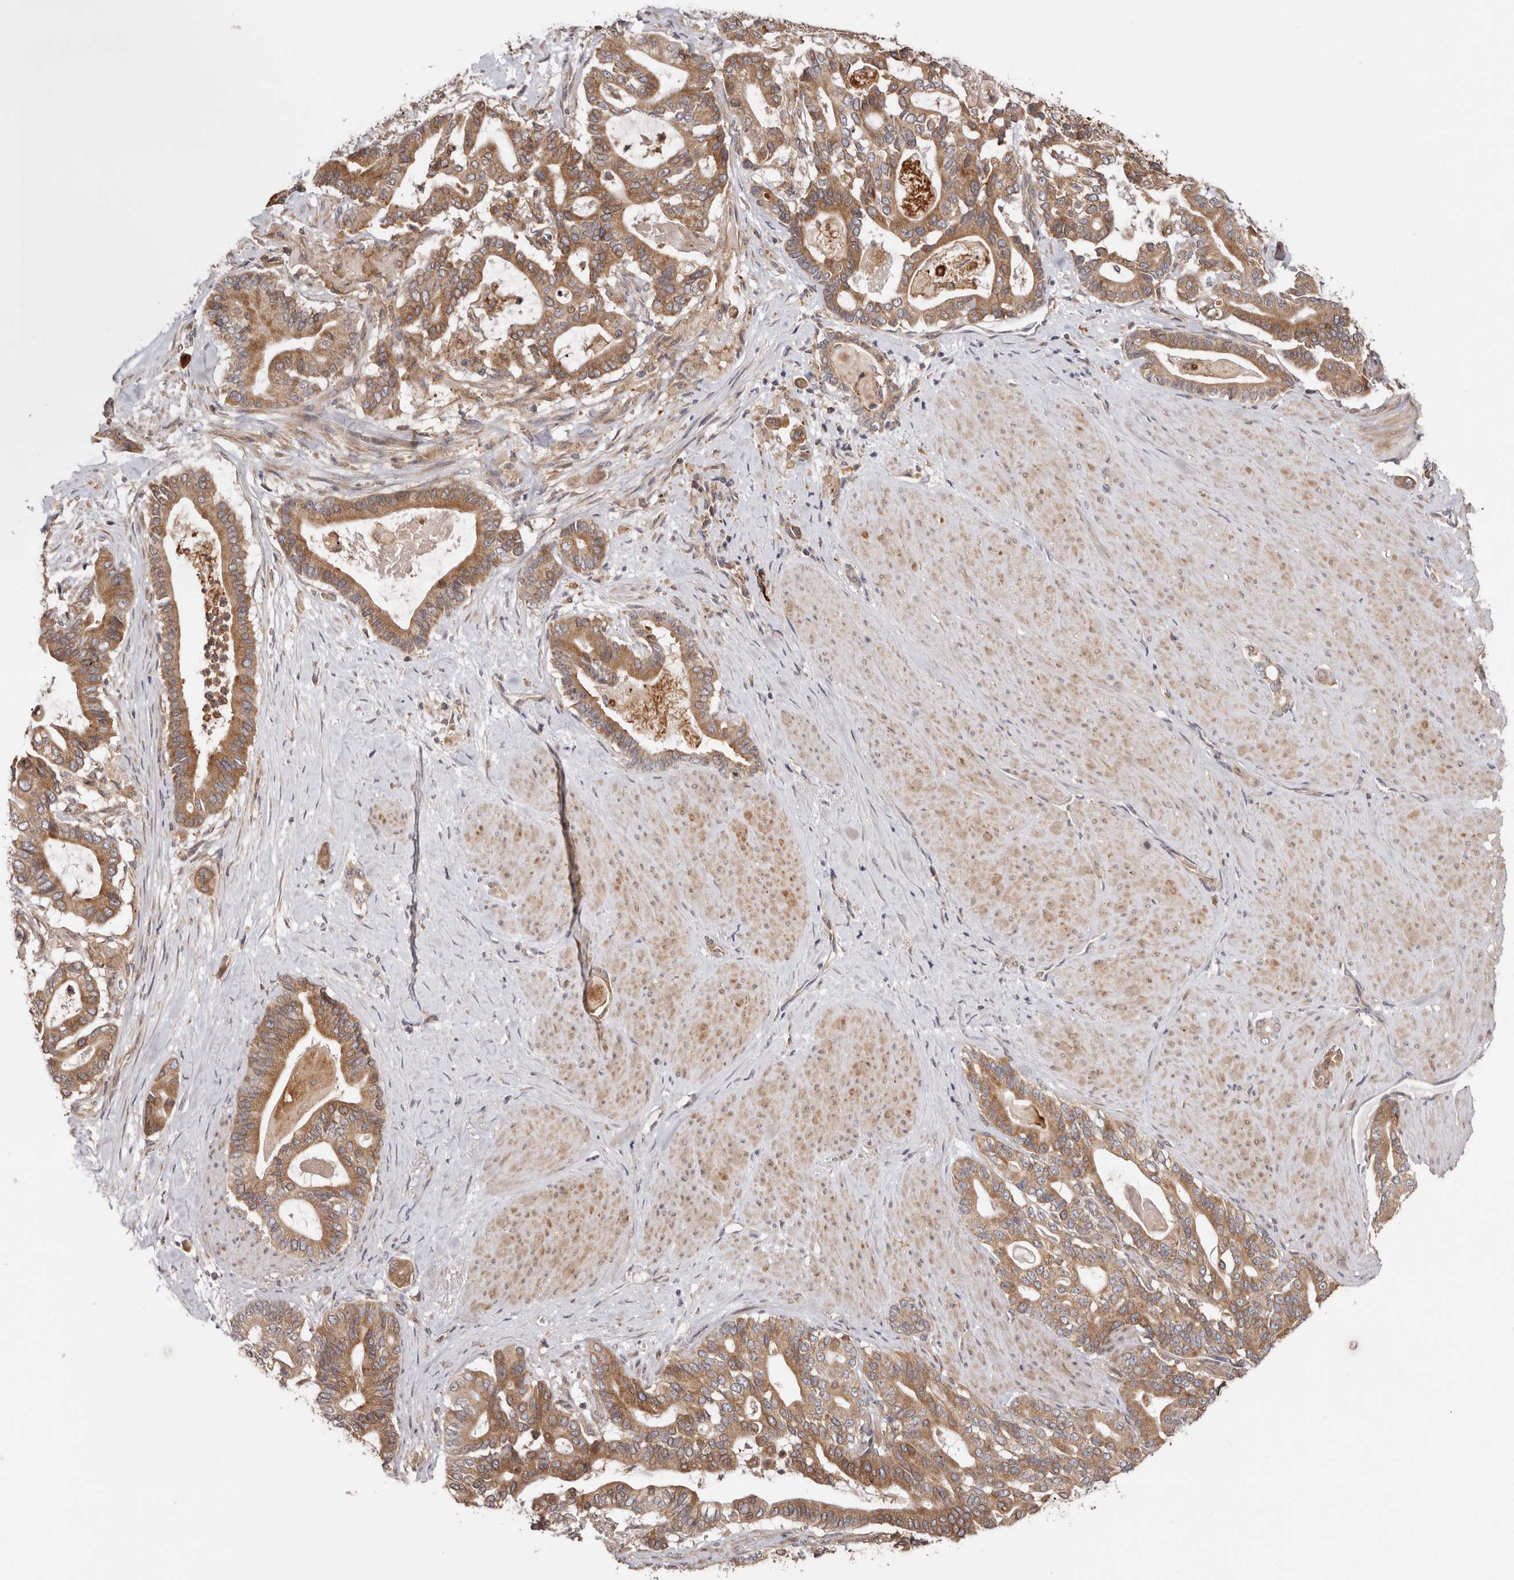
{"staining": {"intensity": "moderate", "quantity": ">75%", "location": "cytoplasmic/membranous"}, "tissue": "pancreatic cancer", "cell_type": "Tumor cells", "image_type": "cancer", "snomed": [{"axis": "morphology", "description": "Adenocarcinoma, NOS"}, {"axis": "topography", "description": "Pancreas"}], "caption": "This is a micrograph of immunohistochemistry staining of adenocarcinoma (pancreatic), which shows moderate positivity in the cytoplasmic/membranous of tumor cells.", "gene": "TMUB1", "patient": {"sex": "male", "age": 63}}